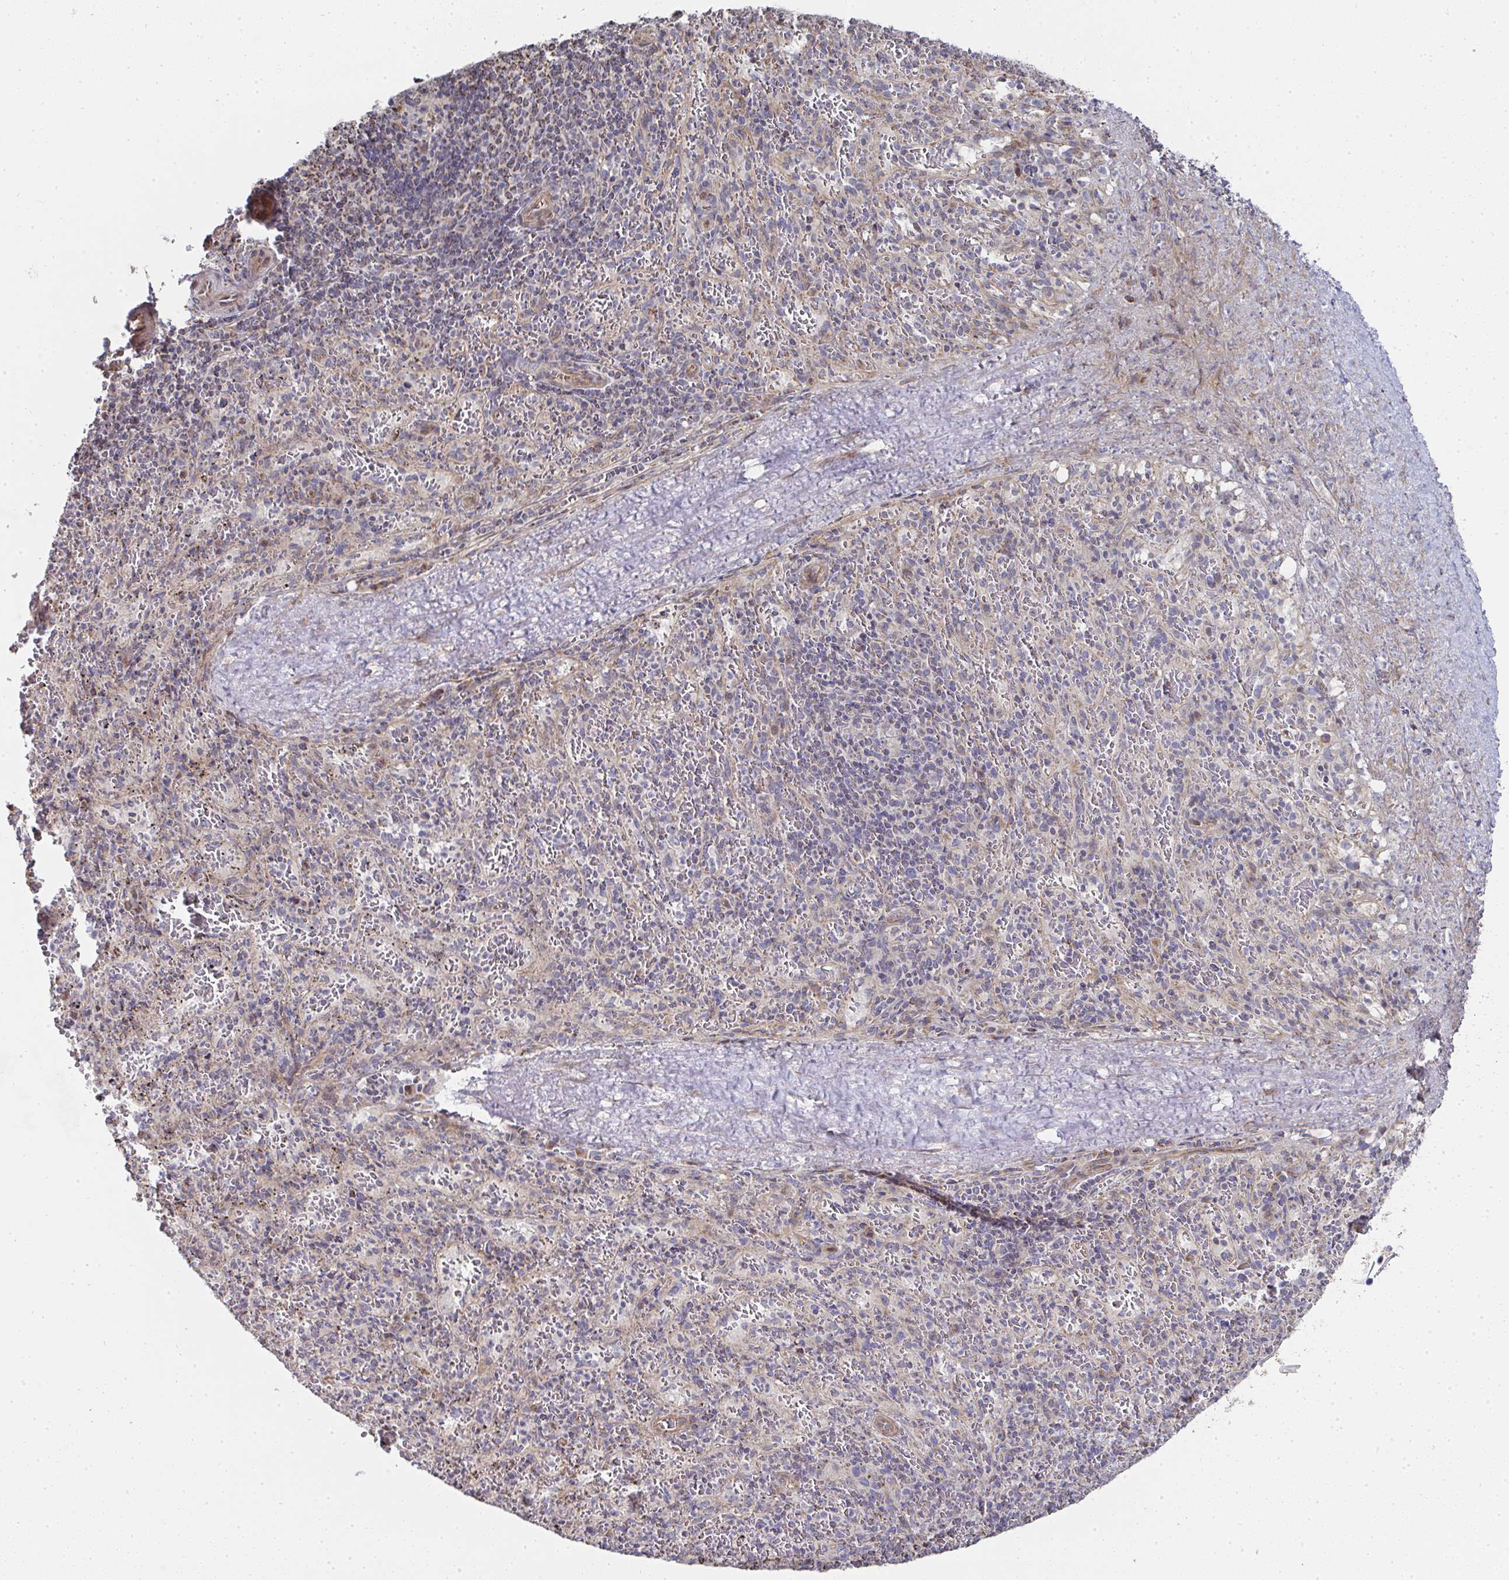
{"staining": {"intensity": "negative", "quantity": "none", "location": "none"}, "tissue": "spleen", "cell_type": "Cells in red pulp", "image_type": "normal", "snomed": [{"axis": "morphology", "description": "Normal tissue, NOS"}, {"axis": "topography", "description": "Spleen"}], "caption": "Cells in red pulp show no significant protein expression in unremarkable spleen.", "gene": "AGTPBP1", "patient": {"sex": "male", "age": 57}}